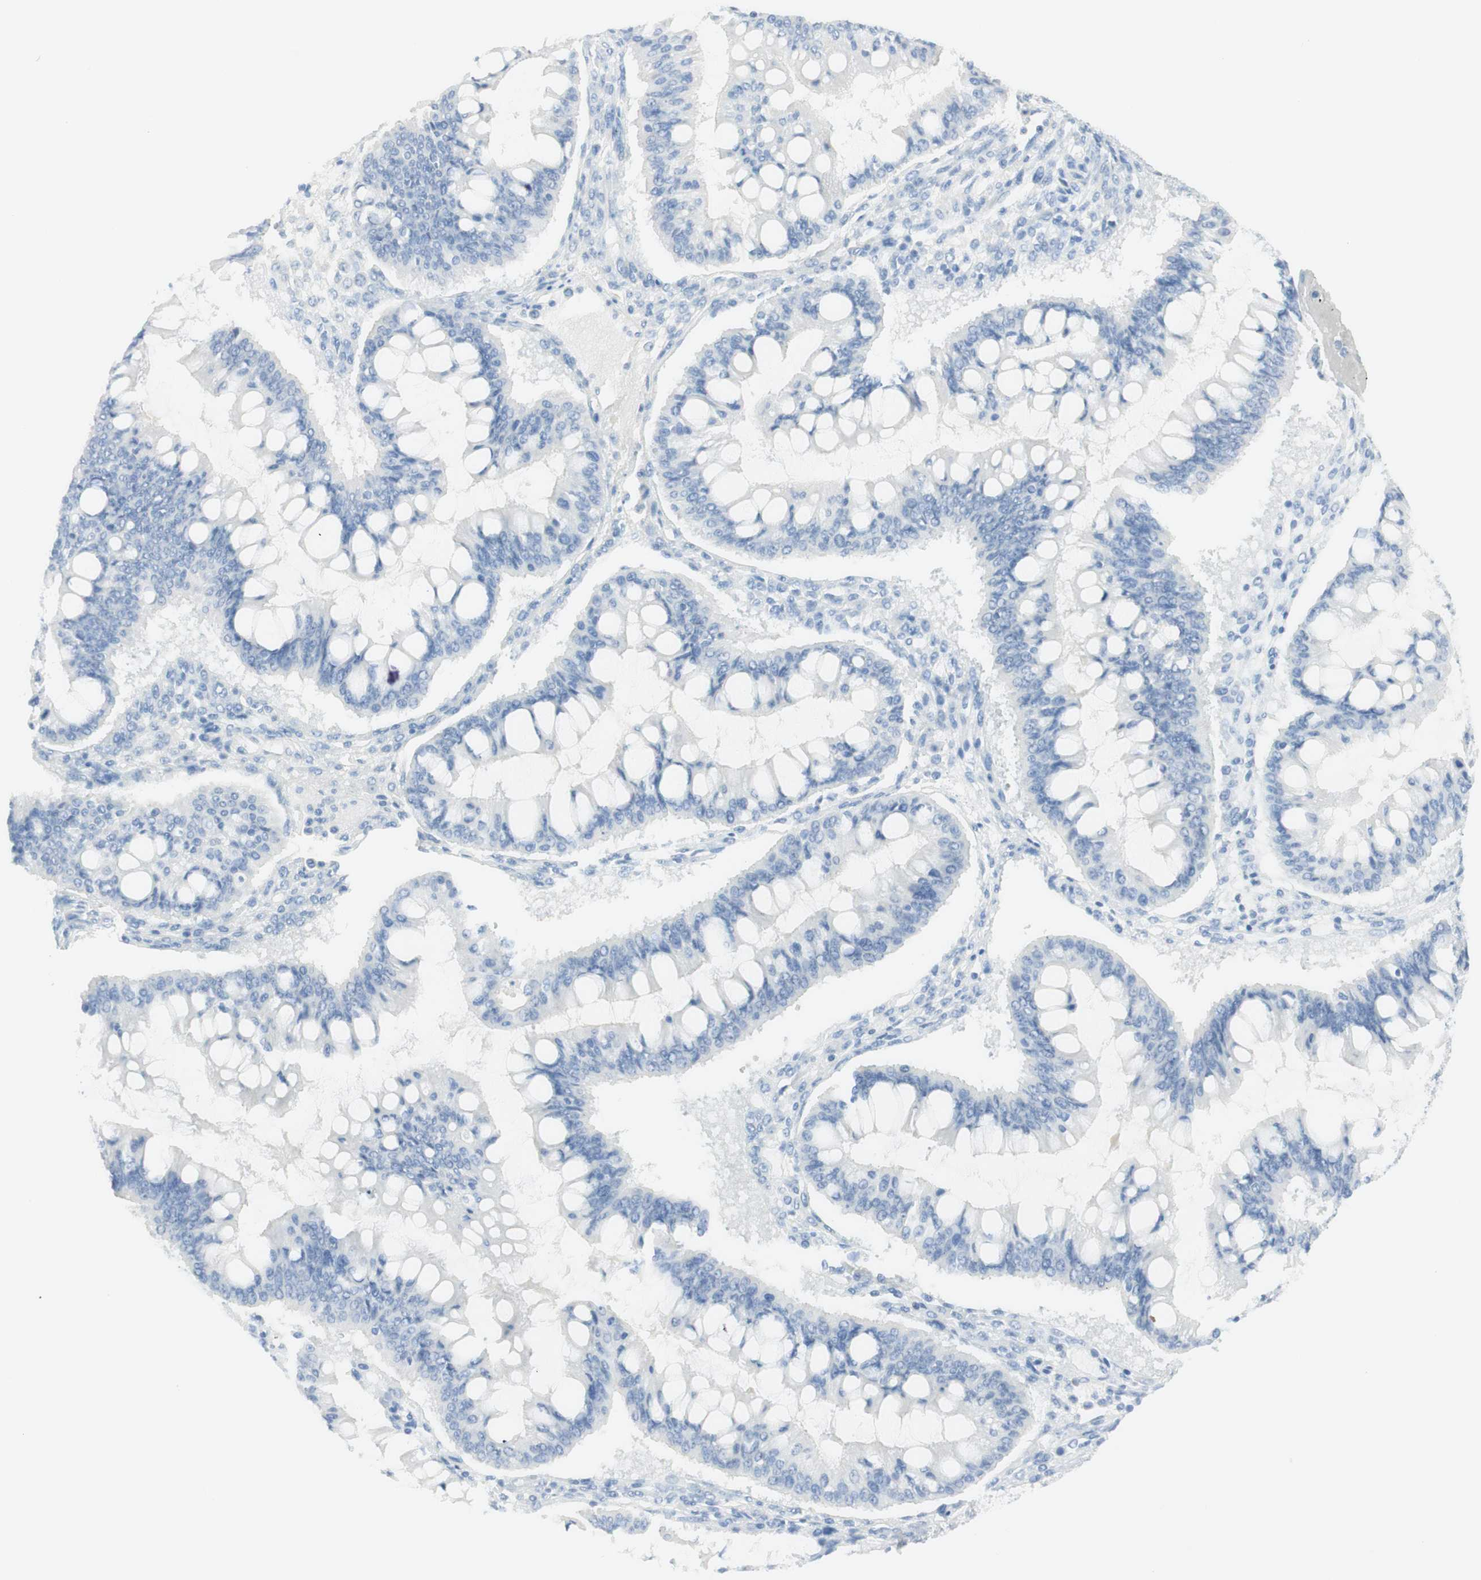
{"staining": {"intensity": "negative", "quantity": "none", "location": "none"}, "tissue": "ovarian cancer", "cell_type": "Tumor cells", "image_type": "cancer", "snomed": [{"axis": "morphology", "description": "Cystadenocarcinoma, mucinous, NOS"}, {"axis": "topography", "description": "Ovary"}], "caption": "There is no significant positivity in tumor cells of mucinous cystadenocarcinoma (ovarian).", "gene": "TPO", "patient": {"sex": "female", "age": 73}}